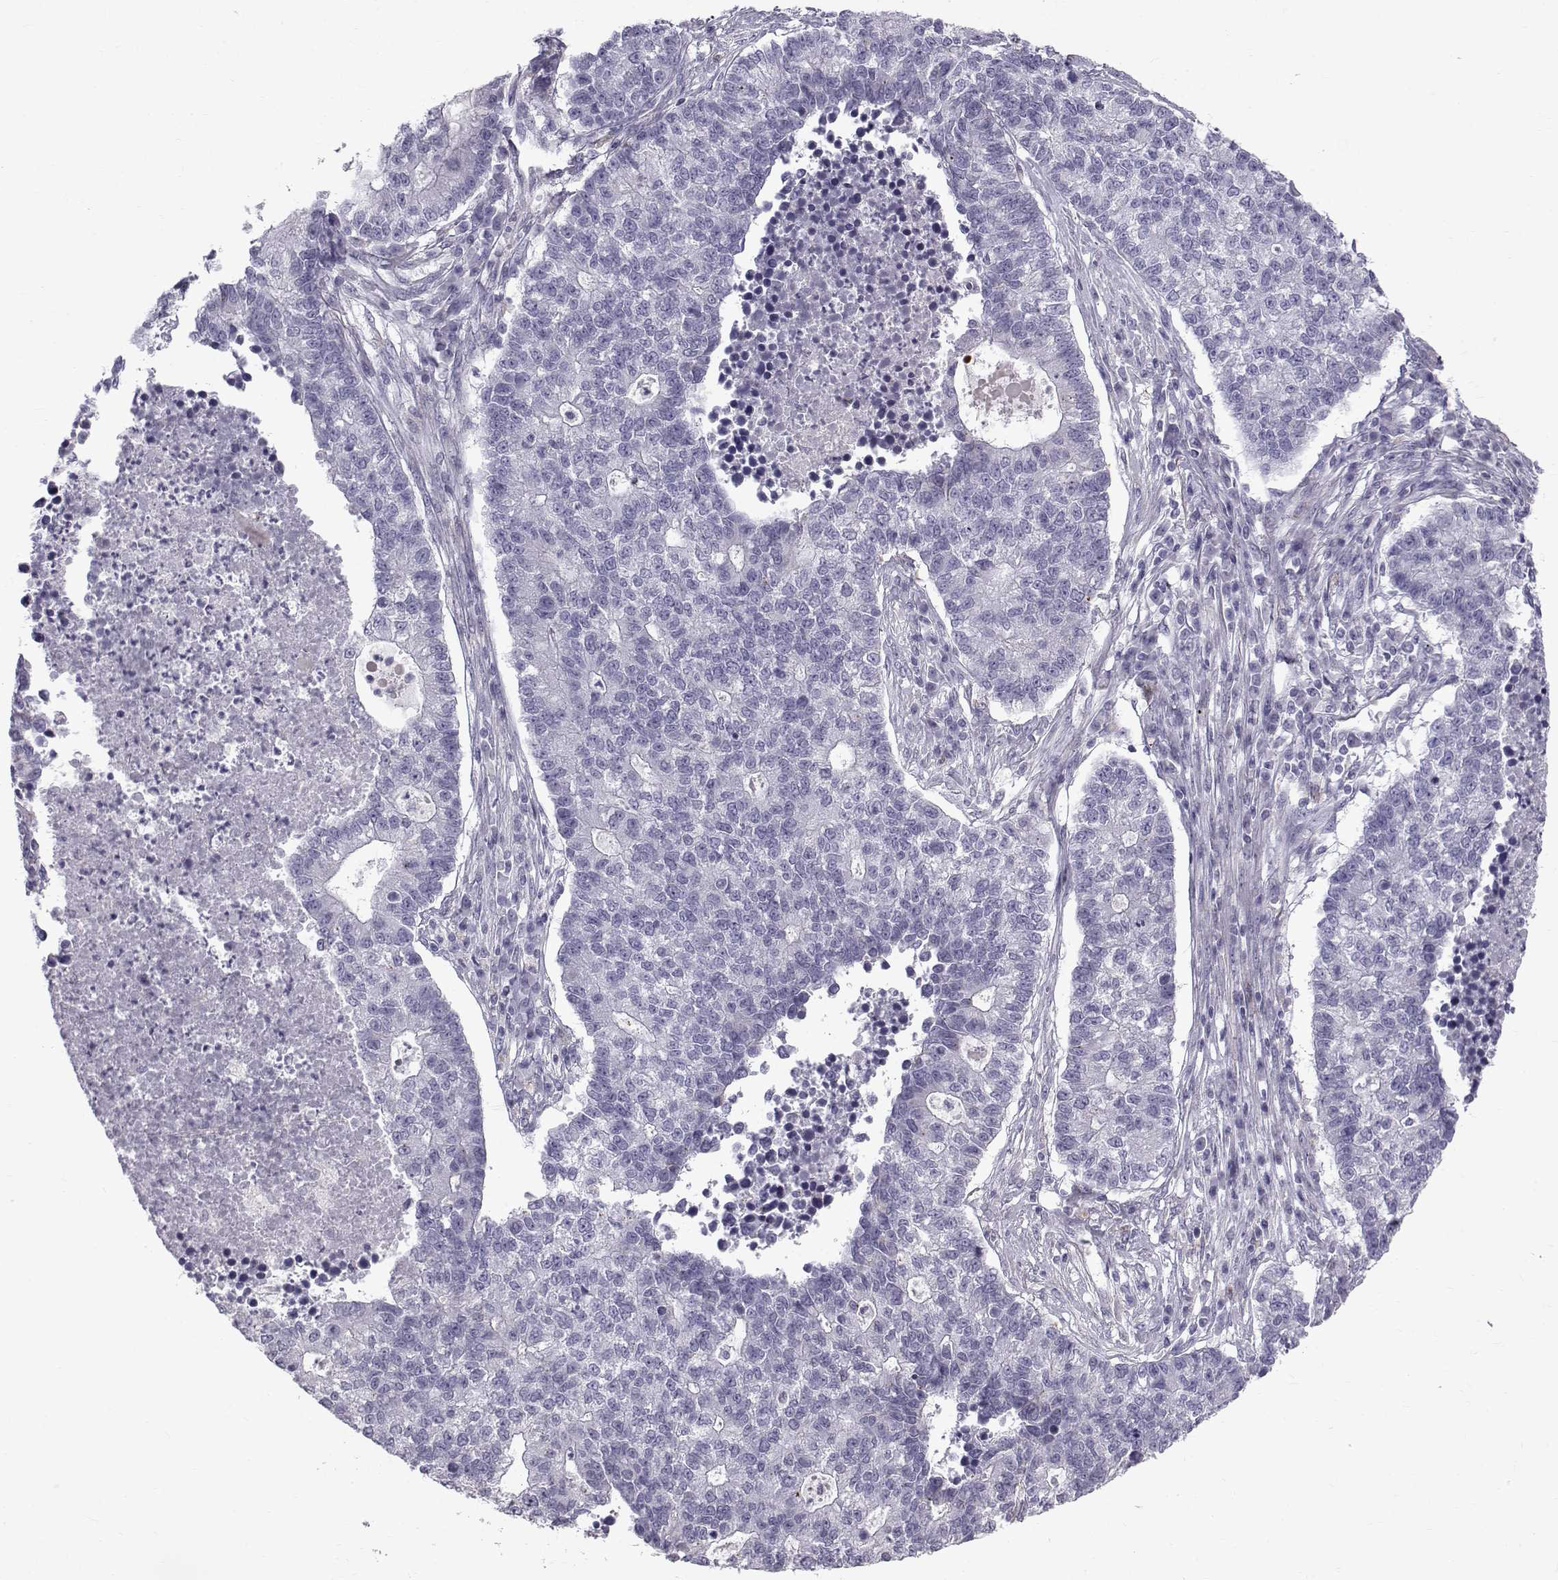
{"staining": {"intensity": "negative", "quantity": "none", "location": "none"}, "tissue": "lung cancer", "cell_type": "Tumor cells", "image_type": "cancer", "snomed": [{"axis": "morphology", "description": "Adenocarcinoma, NOS"}, {"axis": "topography", "description": "Lung"}], "caption": "There is no significant staining in tumor cells of lung cancer (adenocarcinoma).", "gene": "CALCR", "patient": {"sex": "male", "age": 57}}